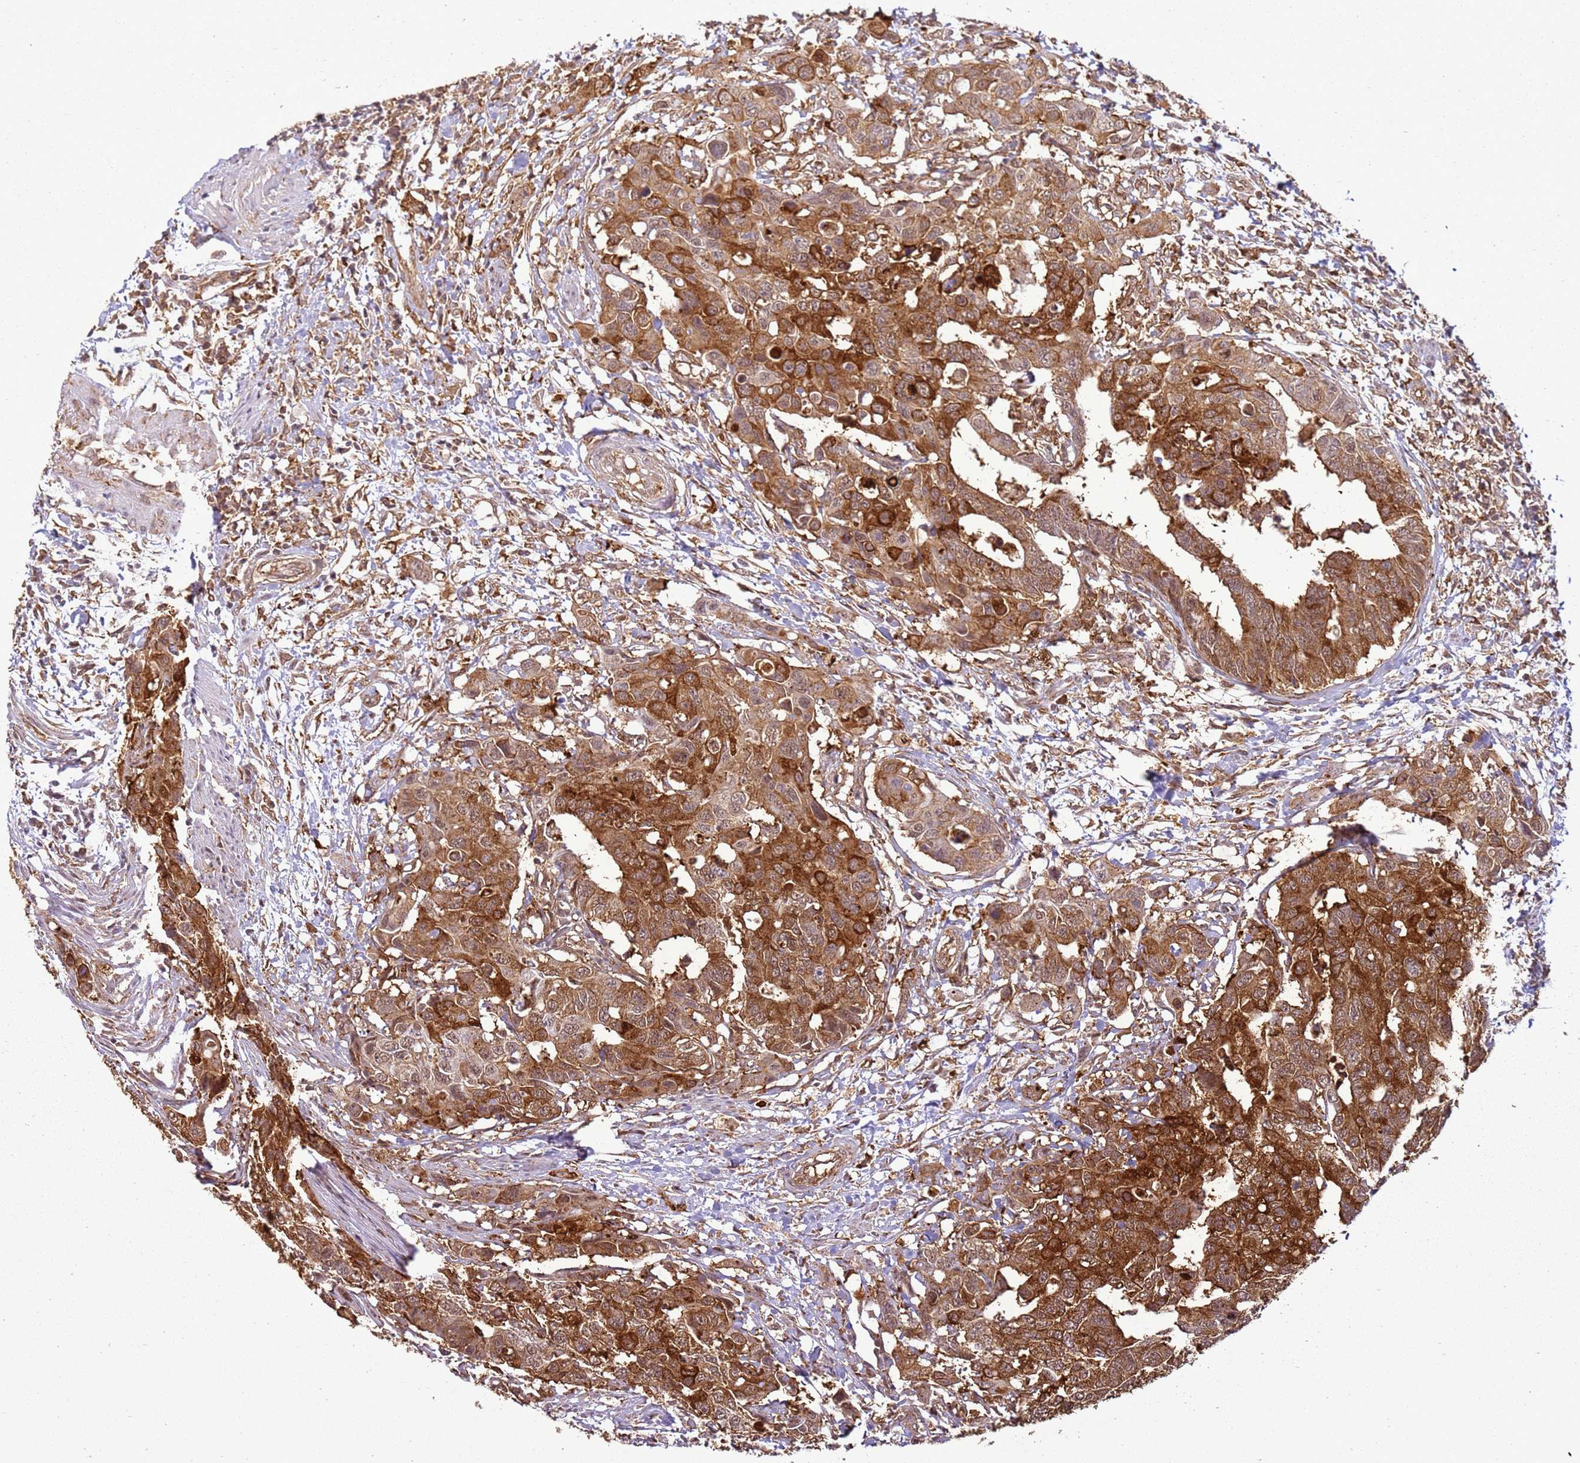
{"staining": {"intensity": "strong", "quantity": ">75%", "location": "cytoplasmic/membranous"}, "tissue": "colorectal cancer", "cell_type": "Tumor cells", "image_type": "cancer", "snomed": [{"axis": "morphology", "description": "Adenocarcinoma, NOS"}, {"axis": "topography", "description": "Colon"}], "caption": "Brown immunohistochemical staining in adenocarcinoma (colorectal) displays strong cytoplasmic/membranous staining in approximately >75% of tumor cells. The staining was performed using DAB (3,3'-diaminobenzidine), with brown indicating positive protein expression. Nuclei are stained blue with hematoxylin.", "gene": "GABRE", "patient": {"sex": "male", "age": 77}}